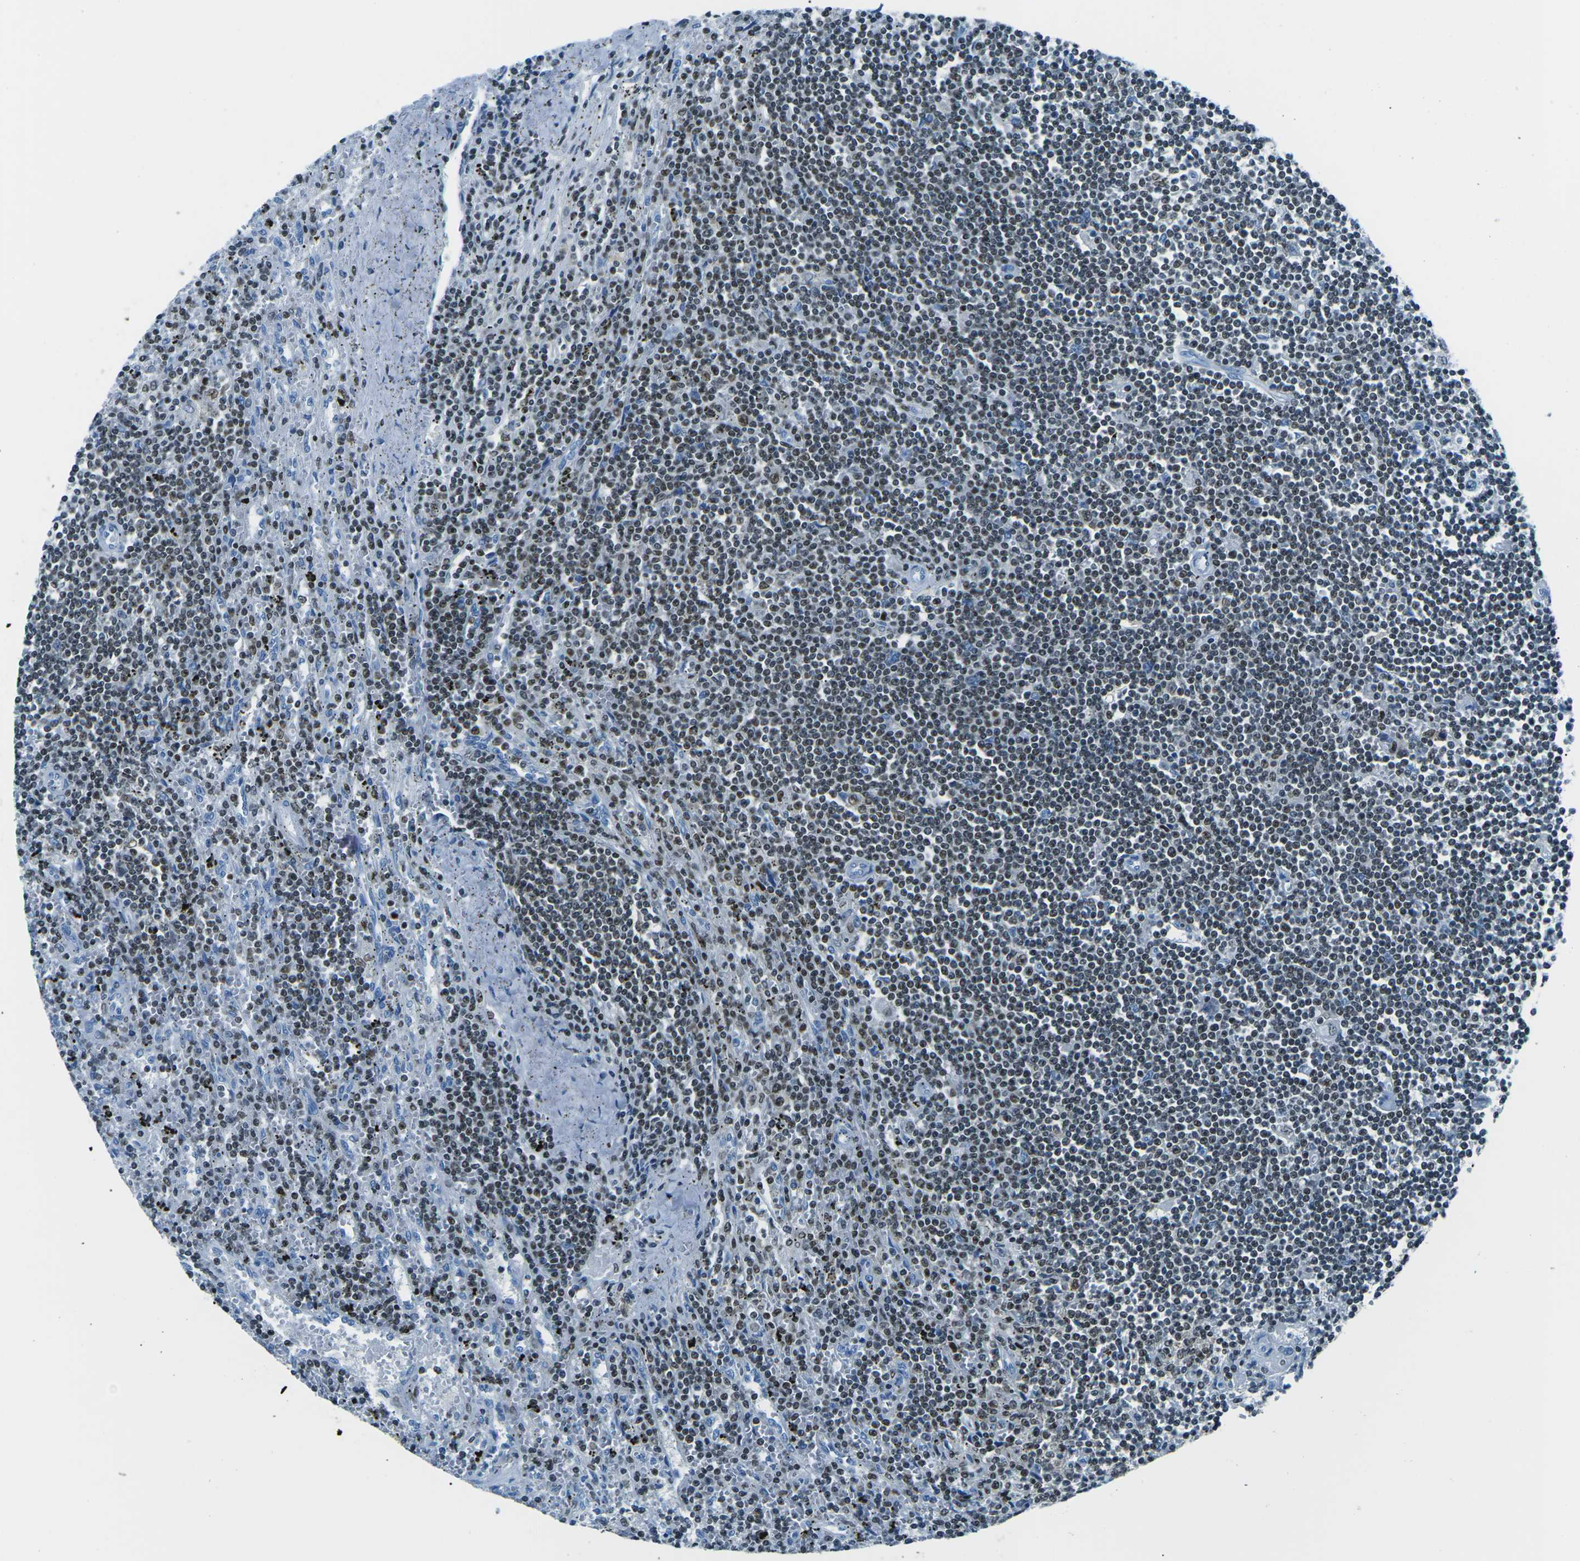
{"staining": {"intensity": "moderate", "quantity": ">75%", "location": "nuclear"}, "tissue": "lymphoma", "cell_type": "Tumor cells", "image_type": "cancer", "snomed": [{"axis": "morphology", "description": "Malignant lymphoma, non-Hodgkin's type, Low grade"}, {"axis": "topography", "description": "Spleen"}], "caption": "Protein expression by immunohistochemistry shows moderate nuclear expression in about >75% of tumor cells in lymphoma.", "gene": "CELF2", "patient": {"sex": "male", "age": 76}}